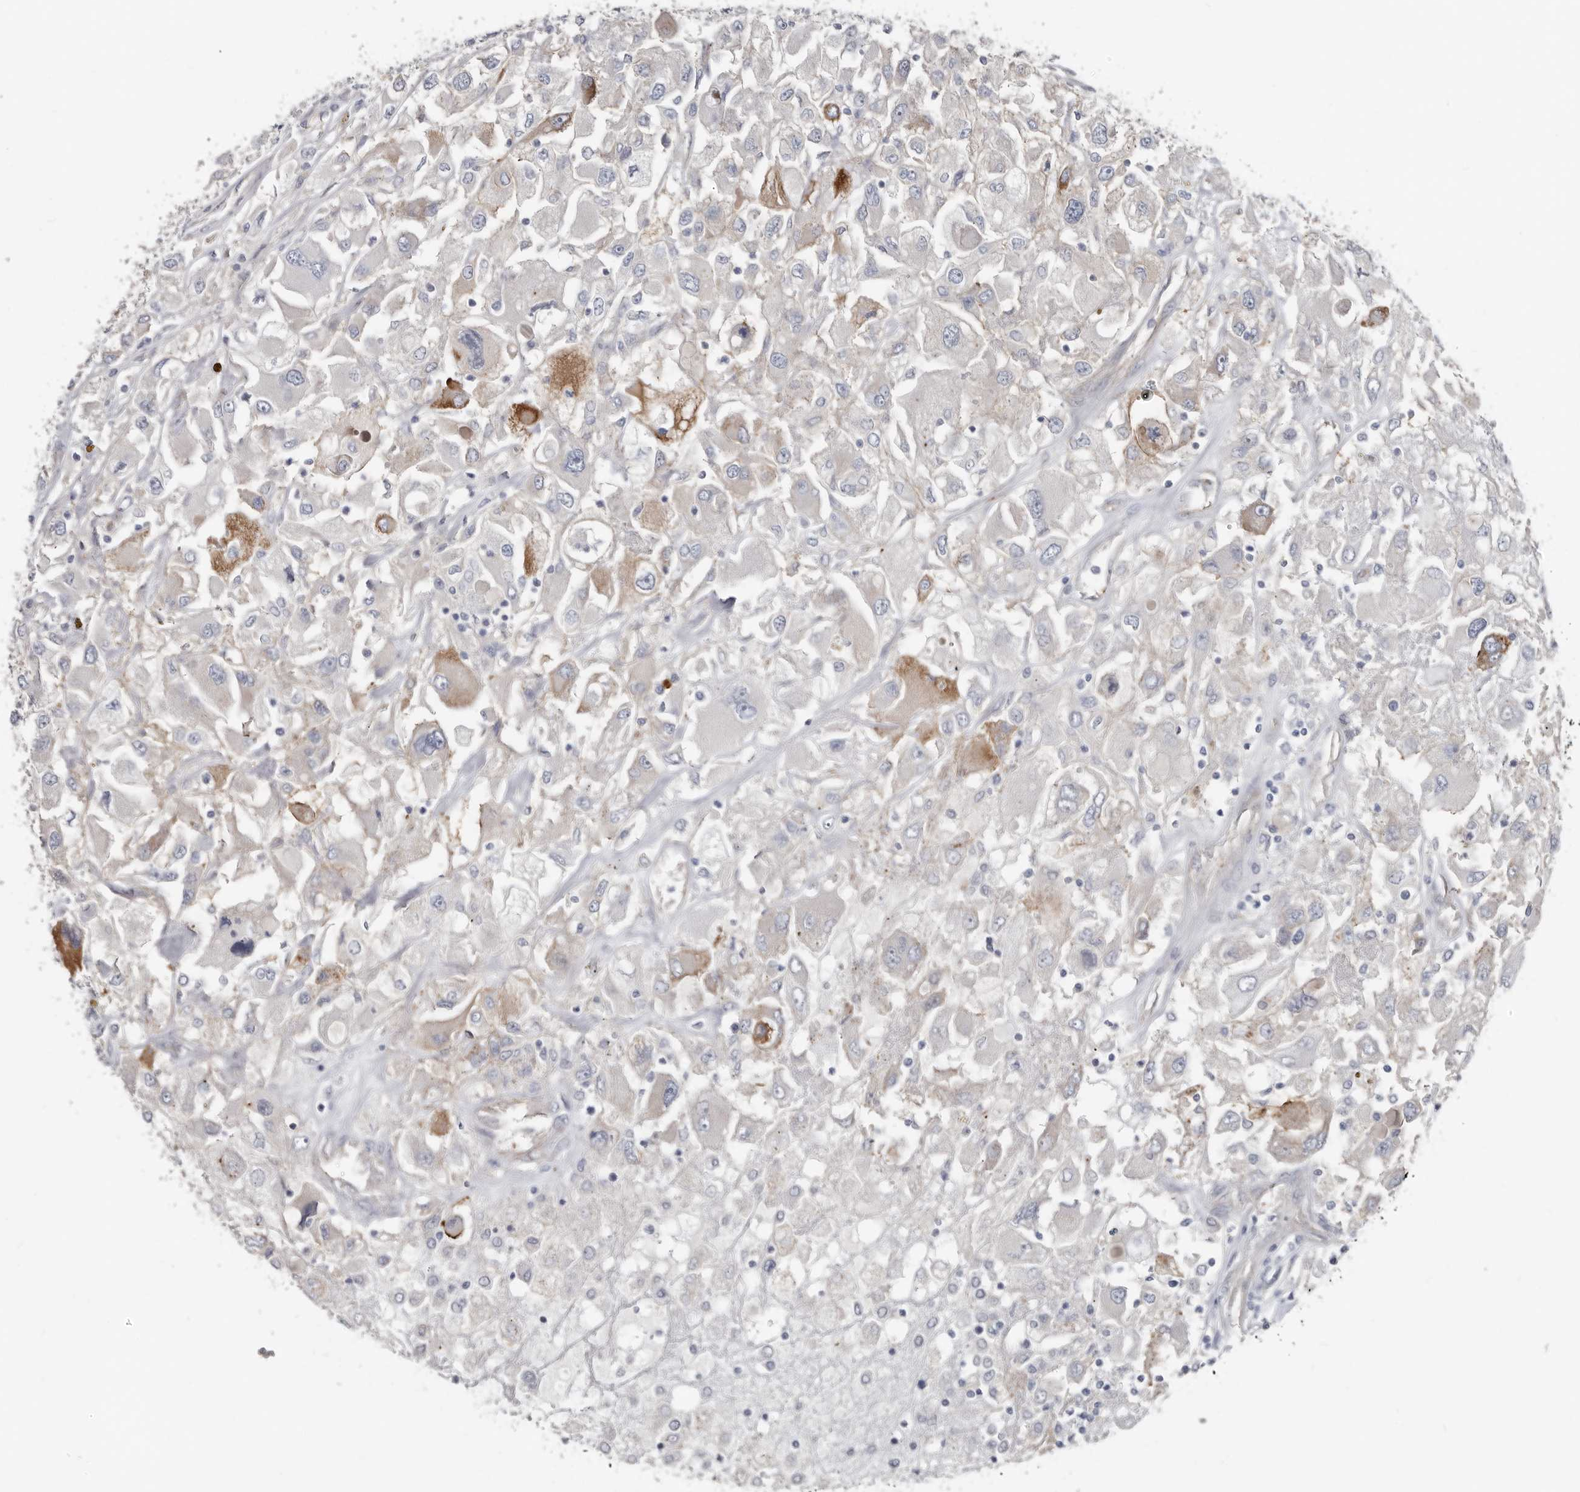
{"staining": {"intensity": "moderate", "quantity": "<25%", "location": "cytoplasmic/membranous"}, "tissue": "renal cancer", "cell_type": "Tumor cells", "image_type": "cancer", "snomed": [{"axis": "morphology", "description": "Adenocarcinoma, NOS"}, {"axis": "topography", "description": "Kidney"}], "caption": "DAB immunohistochemical staining of renal cancer exhibits moderate cytoplasmic/membranous protein staining in approximately <25% of tumor cells. Ihc stains the protein of interest in brown and the nuclei are stained blue.", "gene": "ZNF114", "patient": {"sex": "female", "age": 52}}